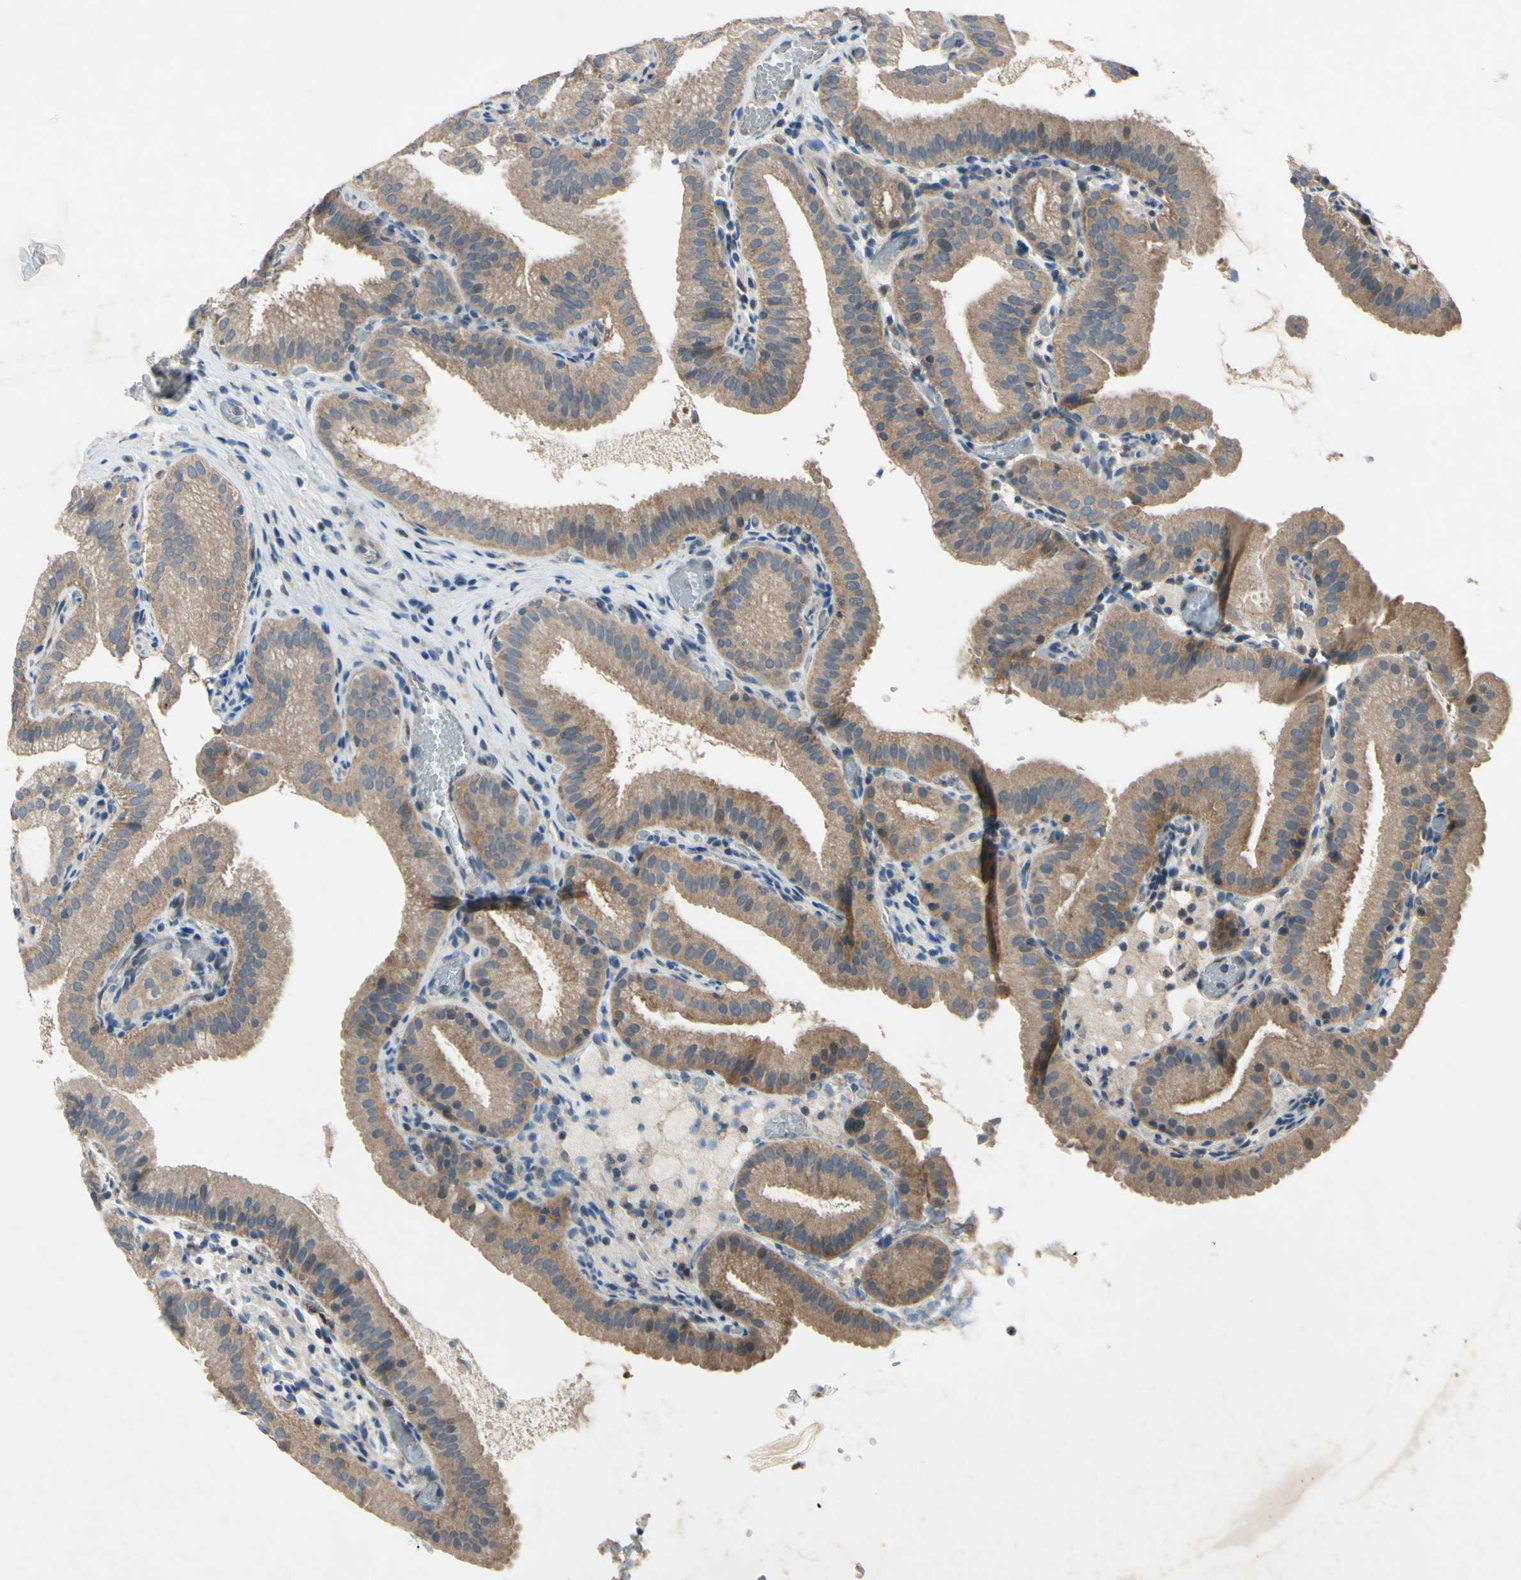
{"staining": {"intensity": "moderate", "quantity": ">75%", "location": "cytoplasmic/membranous"}, "tissue": "gallbladder", "cell_type": "Glandular cells", "image_type": "normal", "snomed": [{"axis": "morphology", "description": "Normal tissue, NOS"}, {"axis": "topography", "description": "Gallbladder"}], "caption": "A brown stain labels moderate cytoplasmic/membranous staining of a protein in glandular cells of benign gallbladder.", "gene": "HILPDA", "patient": {"sex": "male", "age": 54}}